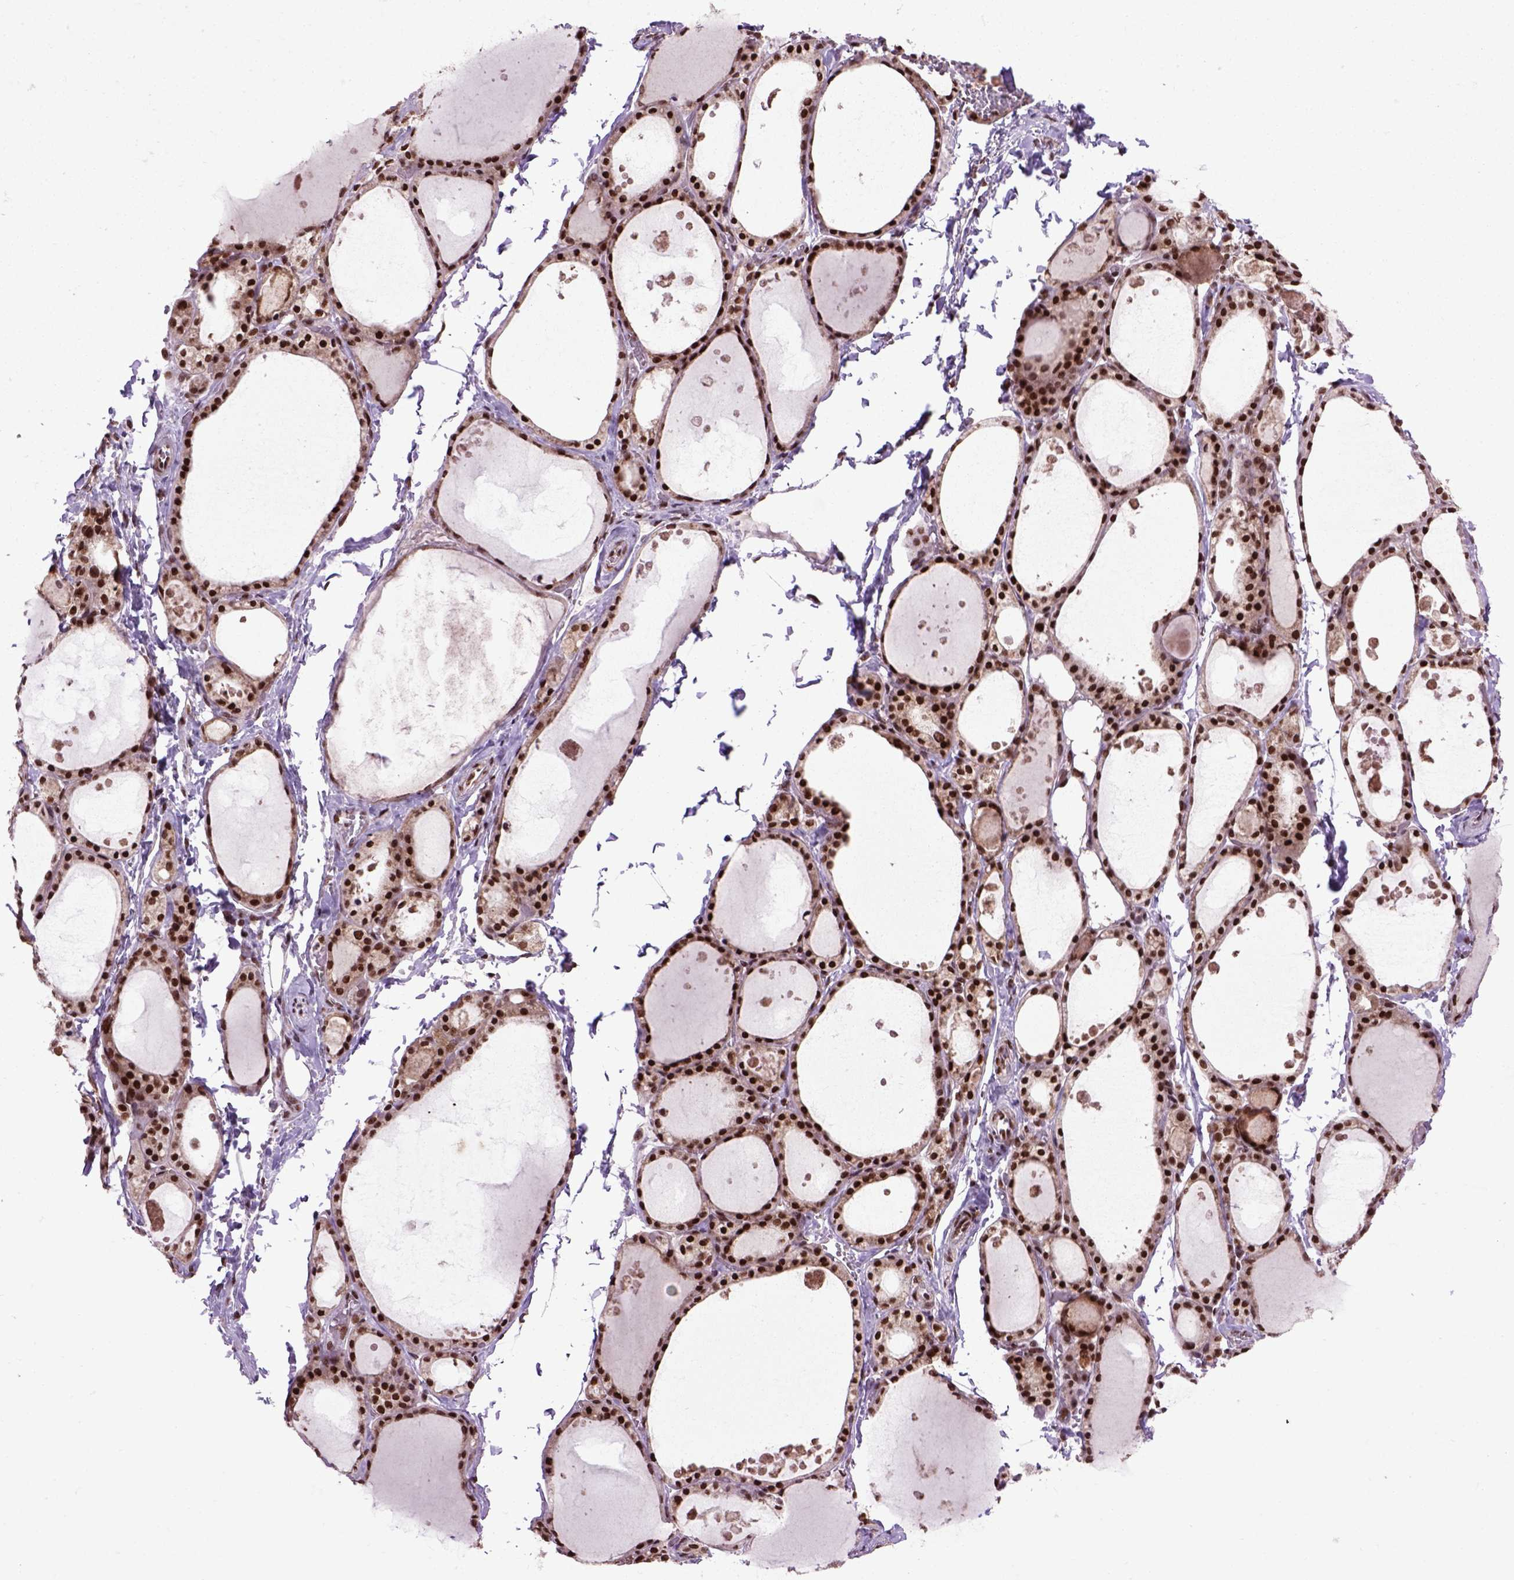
{"staining": {"intensity": "strong", "quantity": ">75%", "location": "nuclear"}, "tissue": "thyroid gland", "cell_type": "Glandular cells", "image_type": "normal", "snomed": [{"axis": "morphology", "description": "Normal tissue, NOS"}, {"axis": "topography", "description": "Thyroid gland"}], "caption": "Immunohistochemical staining of benign human thyroid gland reveals high levels of strong nuclear staining in approximately >75% of glandular cells. The staining is performed using DAB (3,3'-diaminobenzidine) brown chromogen to label protein expression. The nuclei are counter-stained blue using hematoxylin.", "gene": "CELF1", "patient": {"sex": "male", "age": 68}}